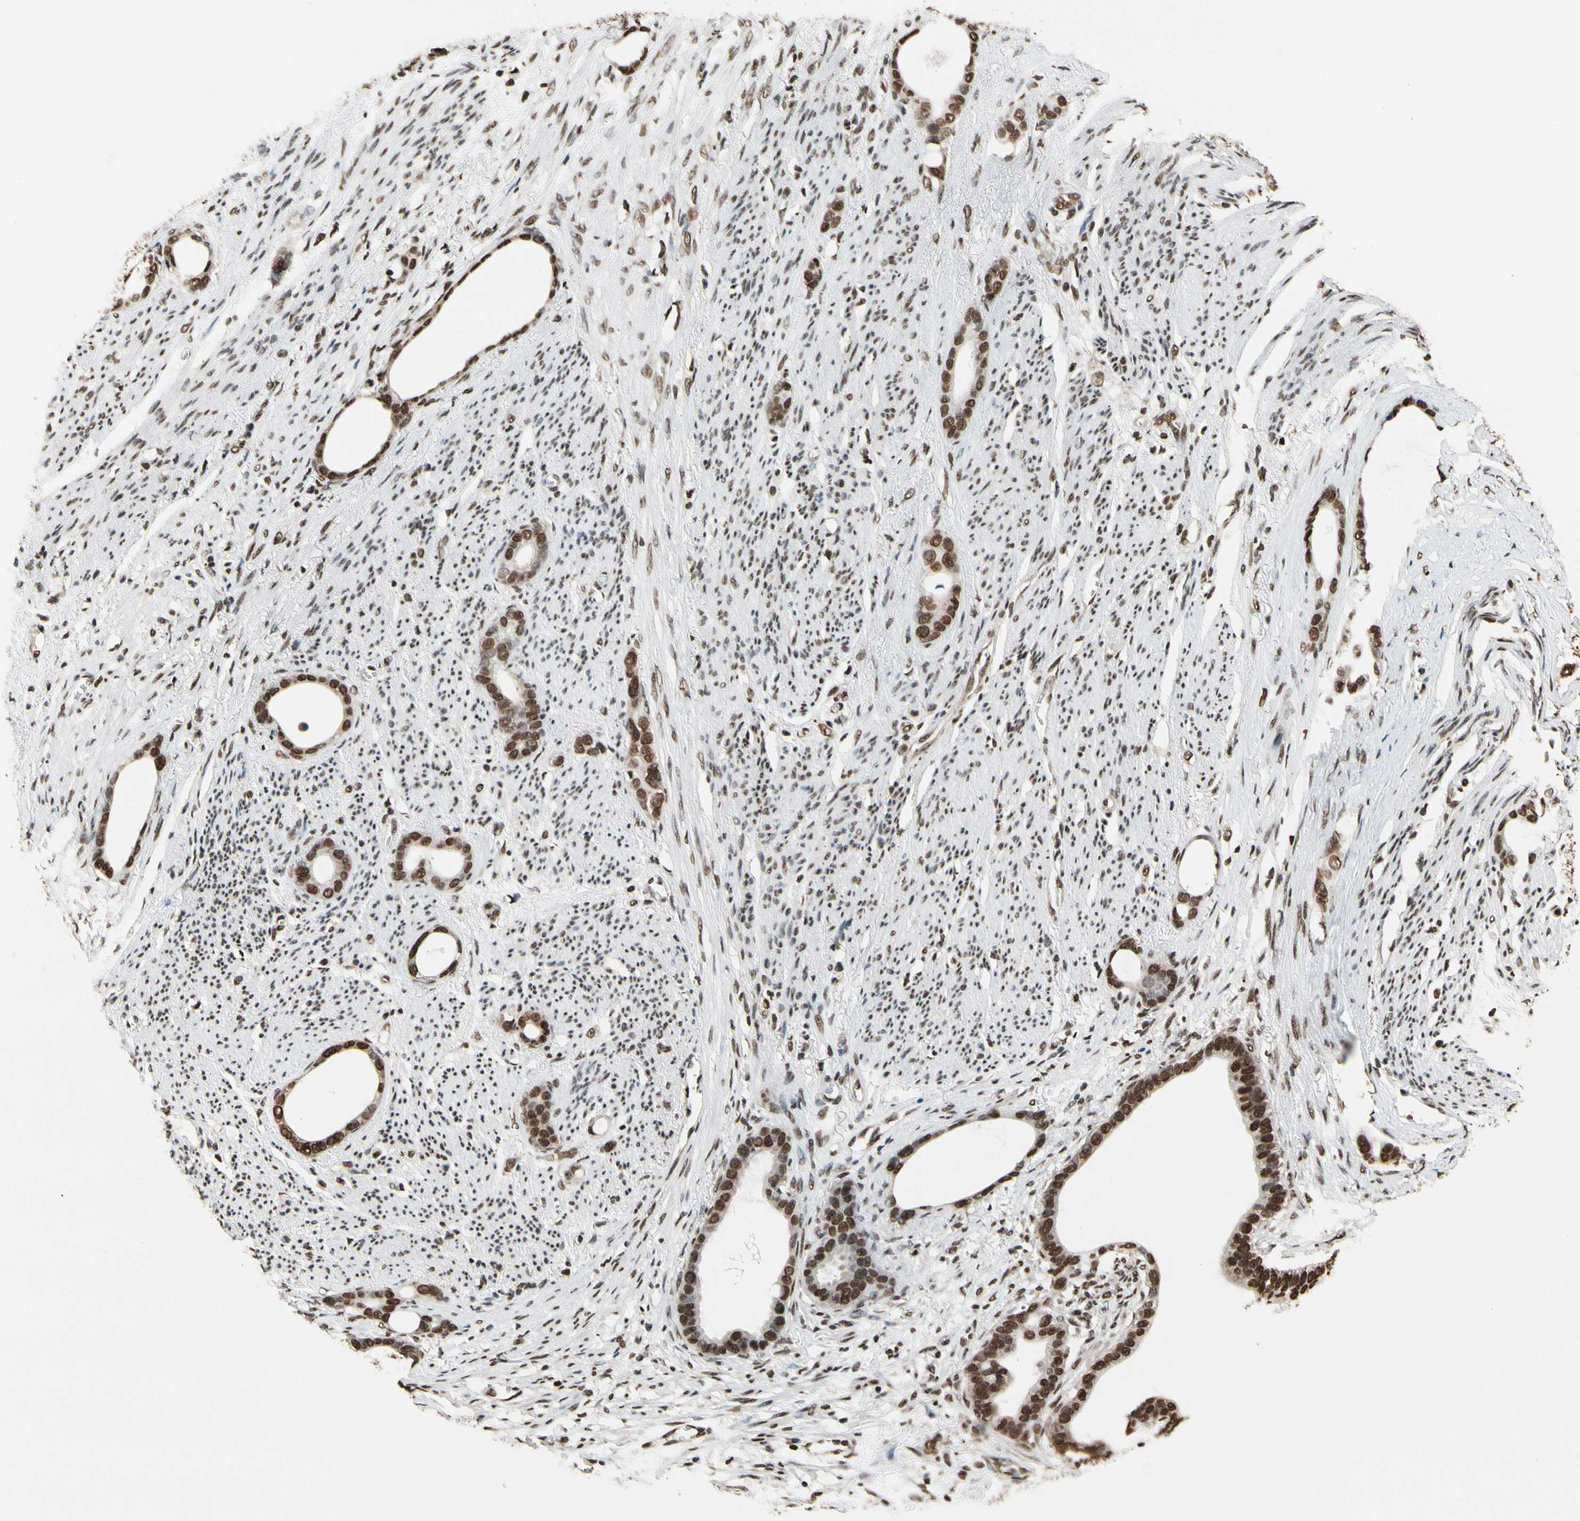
{"staining": {"intensity": "strong", "quantity": ">75%", "location": "nuclear"}, "tissue": "stomach cancer", "cell_type": "Tumor cells", "image_type": "cancer", "snomed": [{"axis": "morphology", "description": "Adenocarcinoma, NOS"}, {"axis": "topography", "description": "Stomach"}], "caption": "The micrograph exhibits a brown stain indicating the presence of a protein in the nuclear of tumor cells in adenocarcinoma (stomach).", "gene": "HNRNPK", "patient": {"sex": "female", "age": 75}}